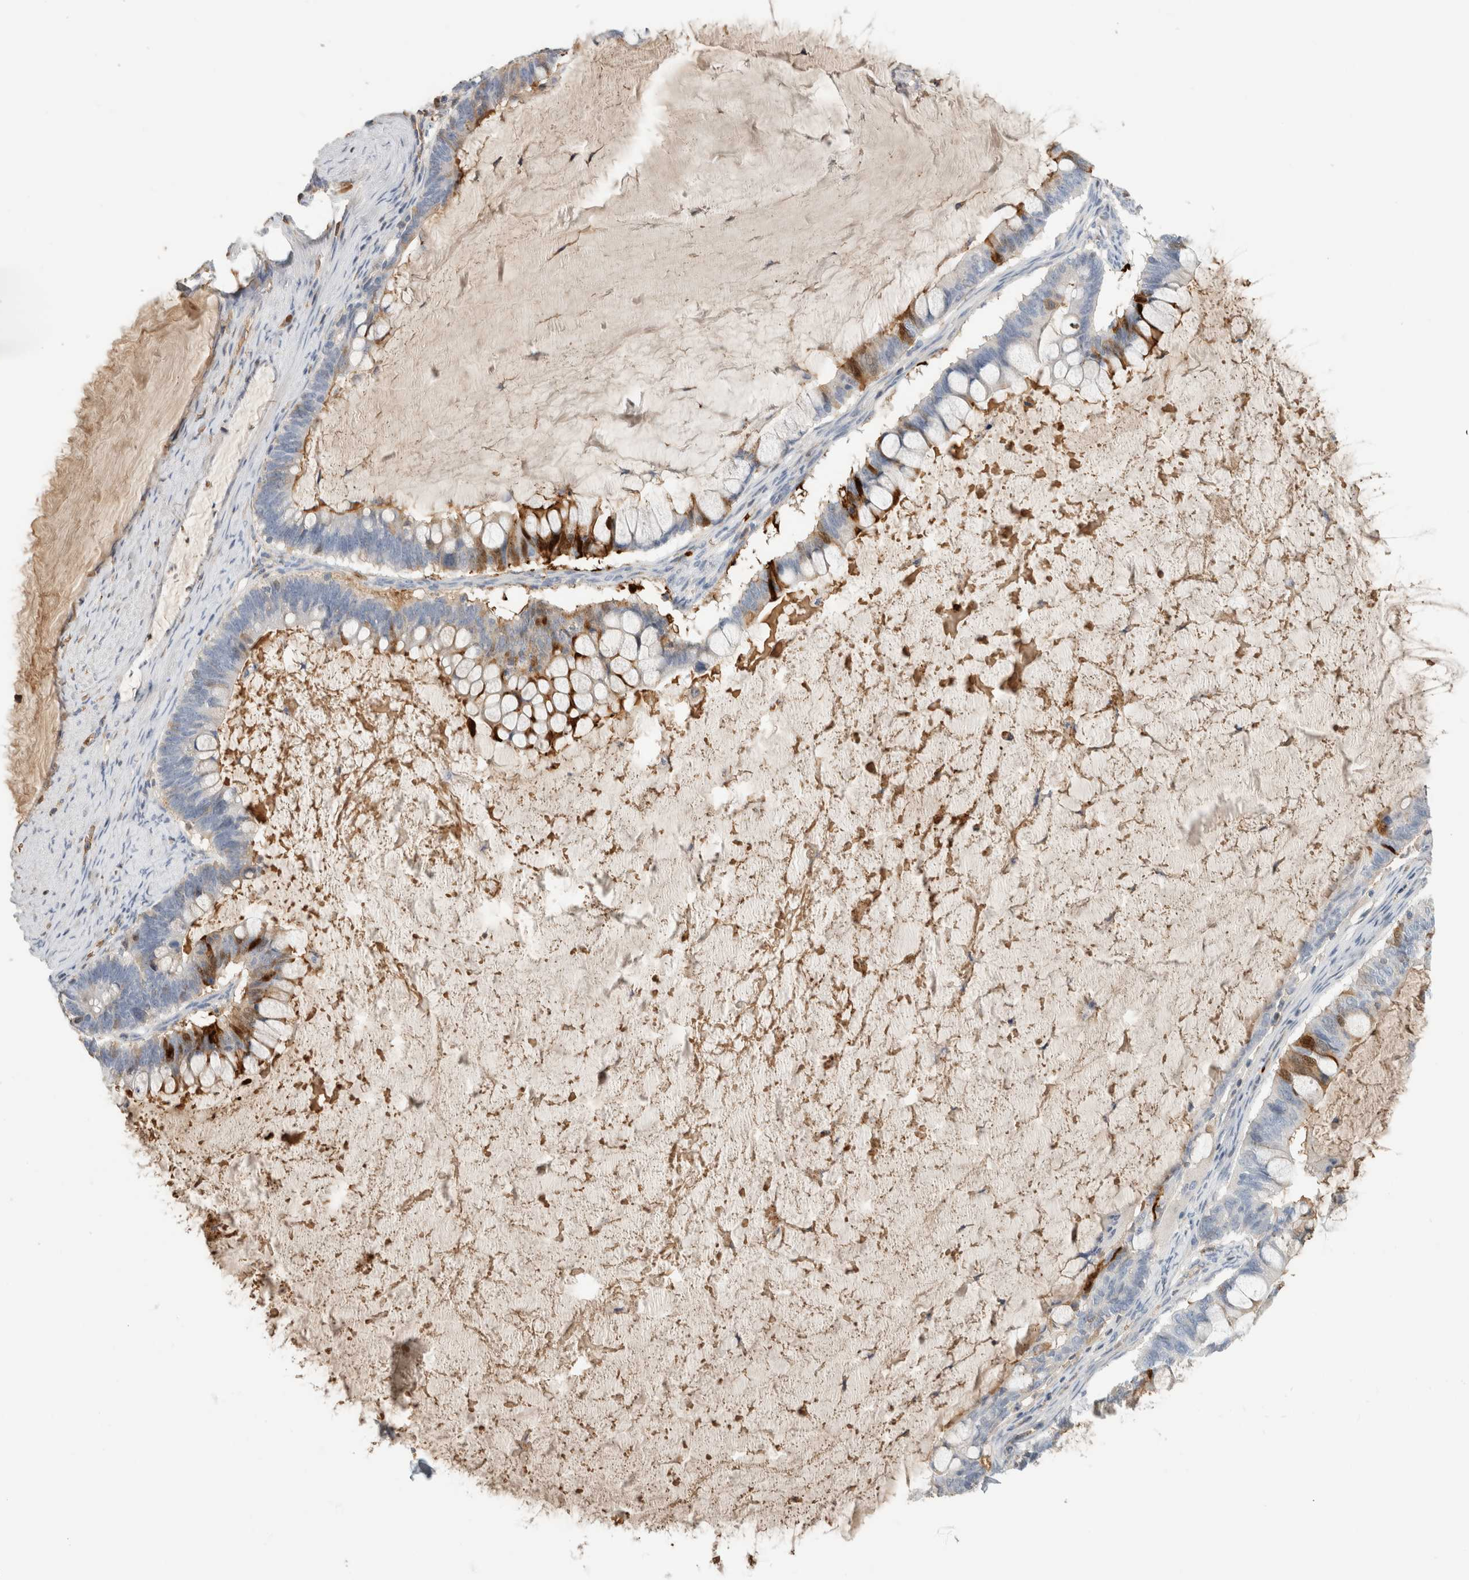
{"staining": {"intensity": "moderate", "quantity": "<25%", "location": "cytoplasmic/membranous"}, "tissue": "ovarian cancer", "cell_type": "Tumor cells", "image_type": "cancer", "snomed": [{"axis": "morphology", "description": "Cystadenocarcinoma, mucinous, NOS"}, {"axis": "topography", "description": "Ovary"}], "caption": "A brown stain labels moderate cytoplasmic/membranous staining of a protein in ovarian cancer tumor cells. (DAB IHC with brightfield microscopy, high magnification).", "gene": "CA1", "patient": {"sex": "female", "age": 61}}